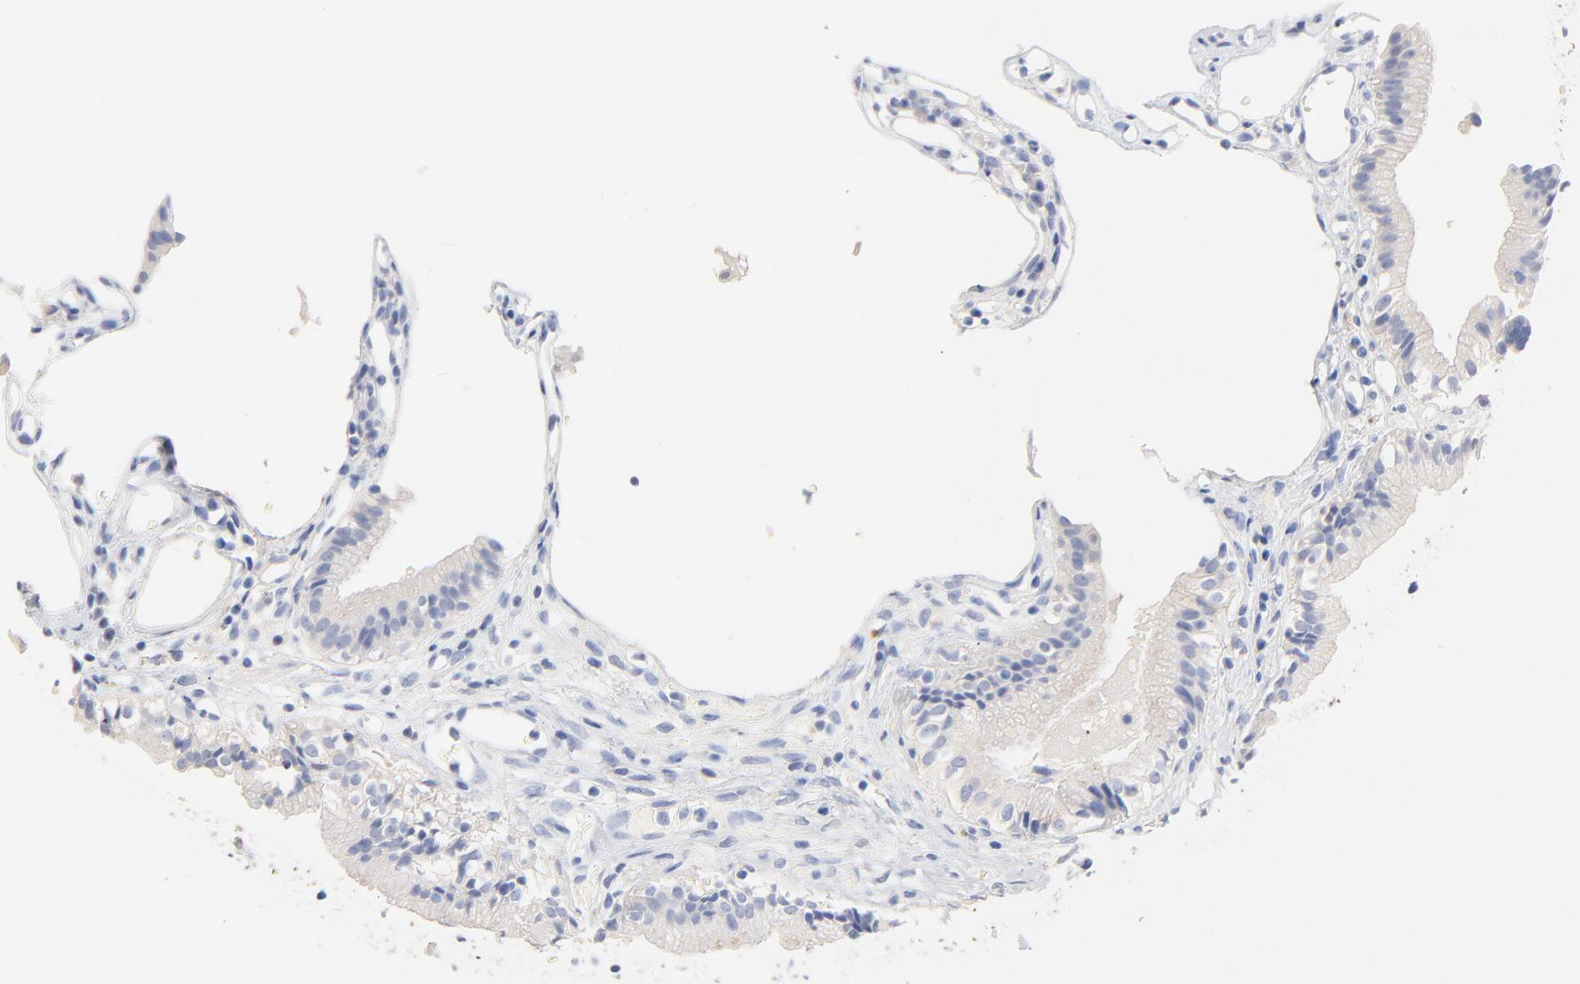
{"staining": {"intensity": "negative", "quantity": "none", "location": "none"}, "tissue": "gallbladder", "cell_type": "Glandular cells", "image_type": "normal", "snomed": [{"axis": "morphology", "description": "Normal tissue, NOS"}, {"axis": "topography", "description": "Gallbladder"}], "caption": "Immunohistochemistry (IHC) micrograph of benign gallbladder: human gallbladder stained with DAB (3,3'-diaminobenzidine) demonstrates no significant protein positivity in glandular cells.", "gene": "CPS1", "patient": {"sex": "male", "age": 65}}